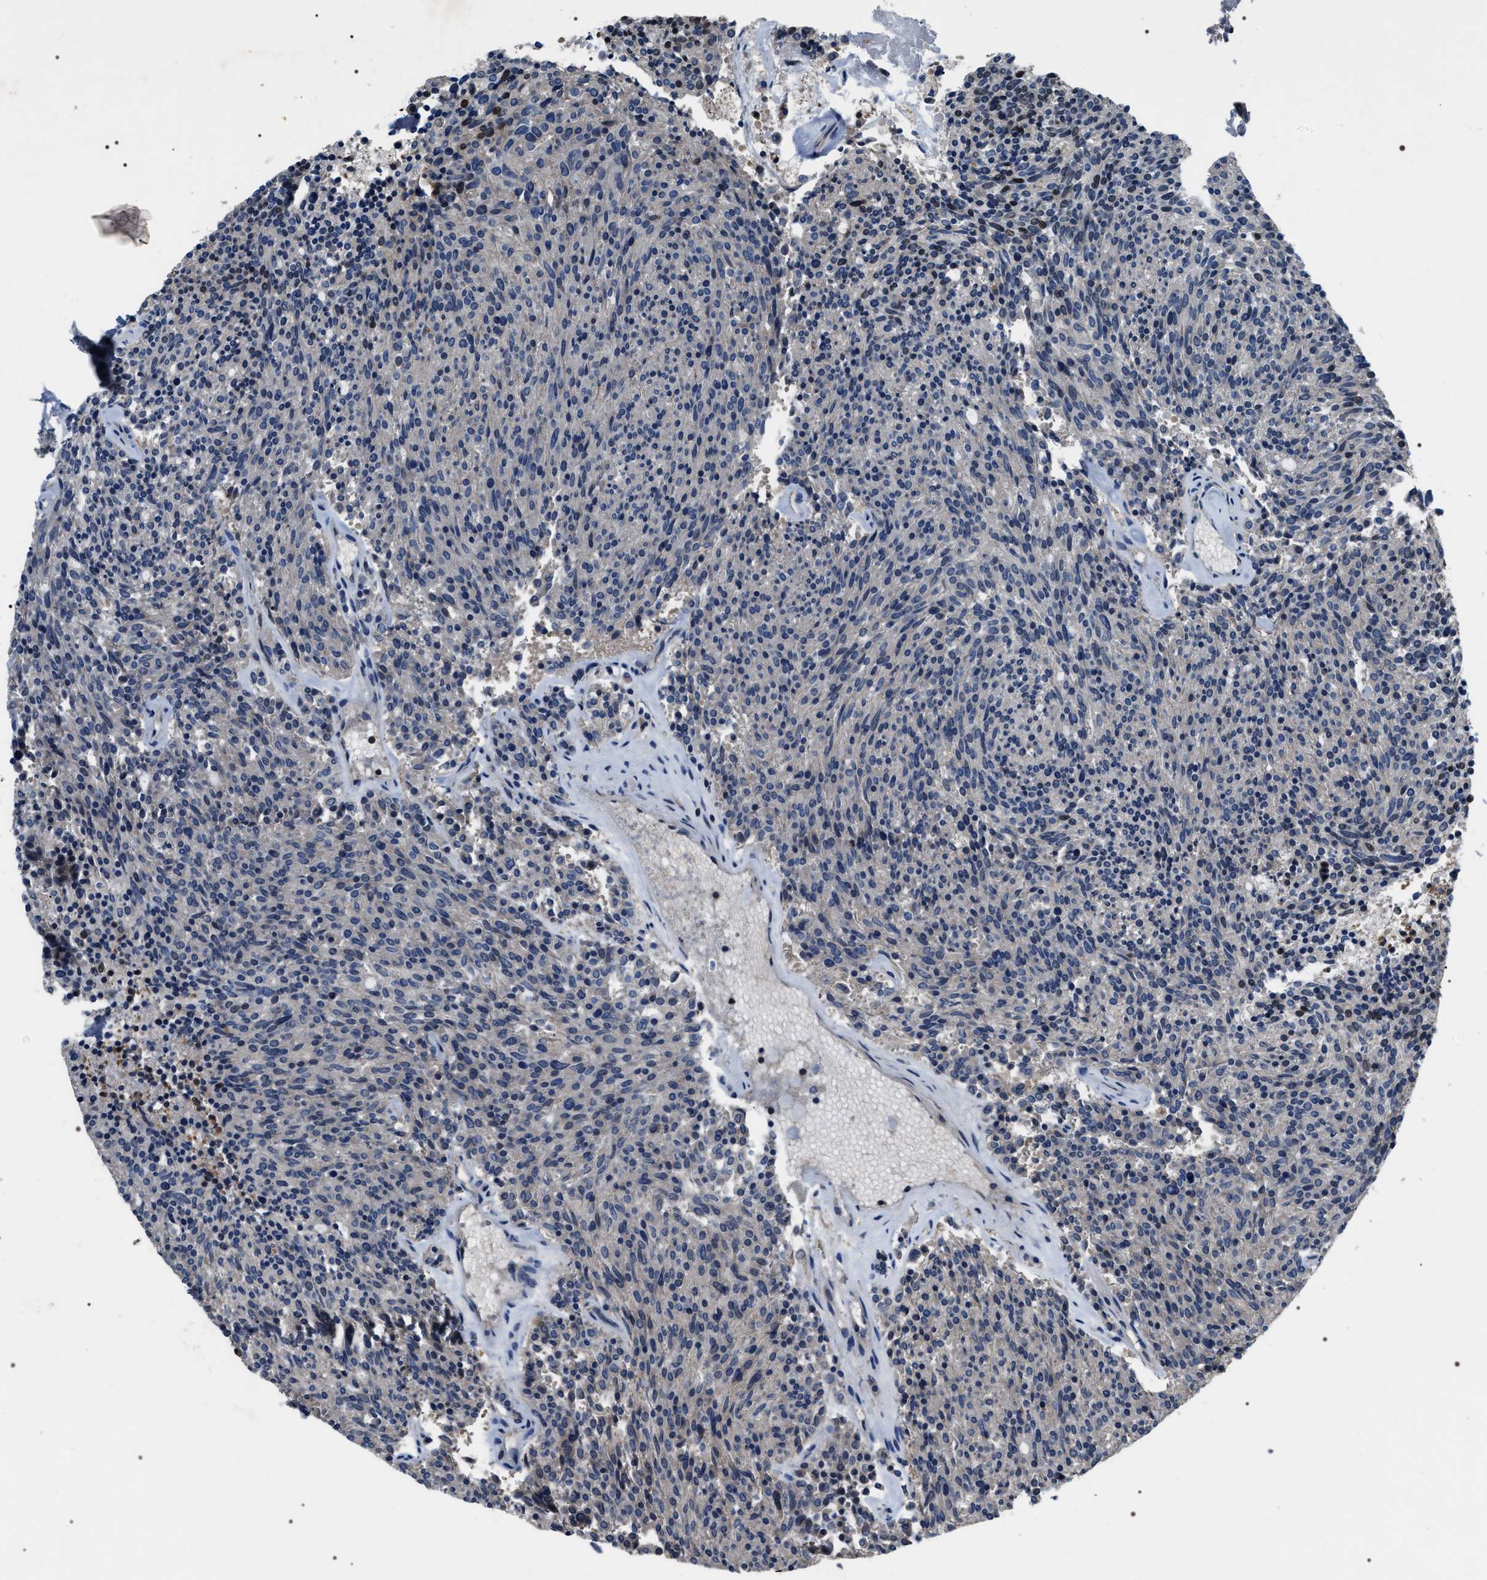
{"staining": {"intensity": "moderate", "quantity": "<25%", "location": "nuclear"}, "tissue": "carcinoid", "cell_type": "Tumor cells", "image_type": "cancer", "snomed": [{"axis": "morphology", "description": "Carcinoid, malignant, NOS"}, {"axis": "topography", "description": "Pancreas"}], "caption": "DAB (3,3'-diaminobenzidine) immunohistochemical staining of carcinoid (malignant) displays moderate nuclear protein staining in about <25% of tumor cells. The protein is stained brown, and the nuclei are stained in blue (DAB (3,3'-diaminobenzidine) IHC with brightfield microscopy, high magnification).", "gene": "C7orf25", "patient": {"sex": "female", "age": 54}}